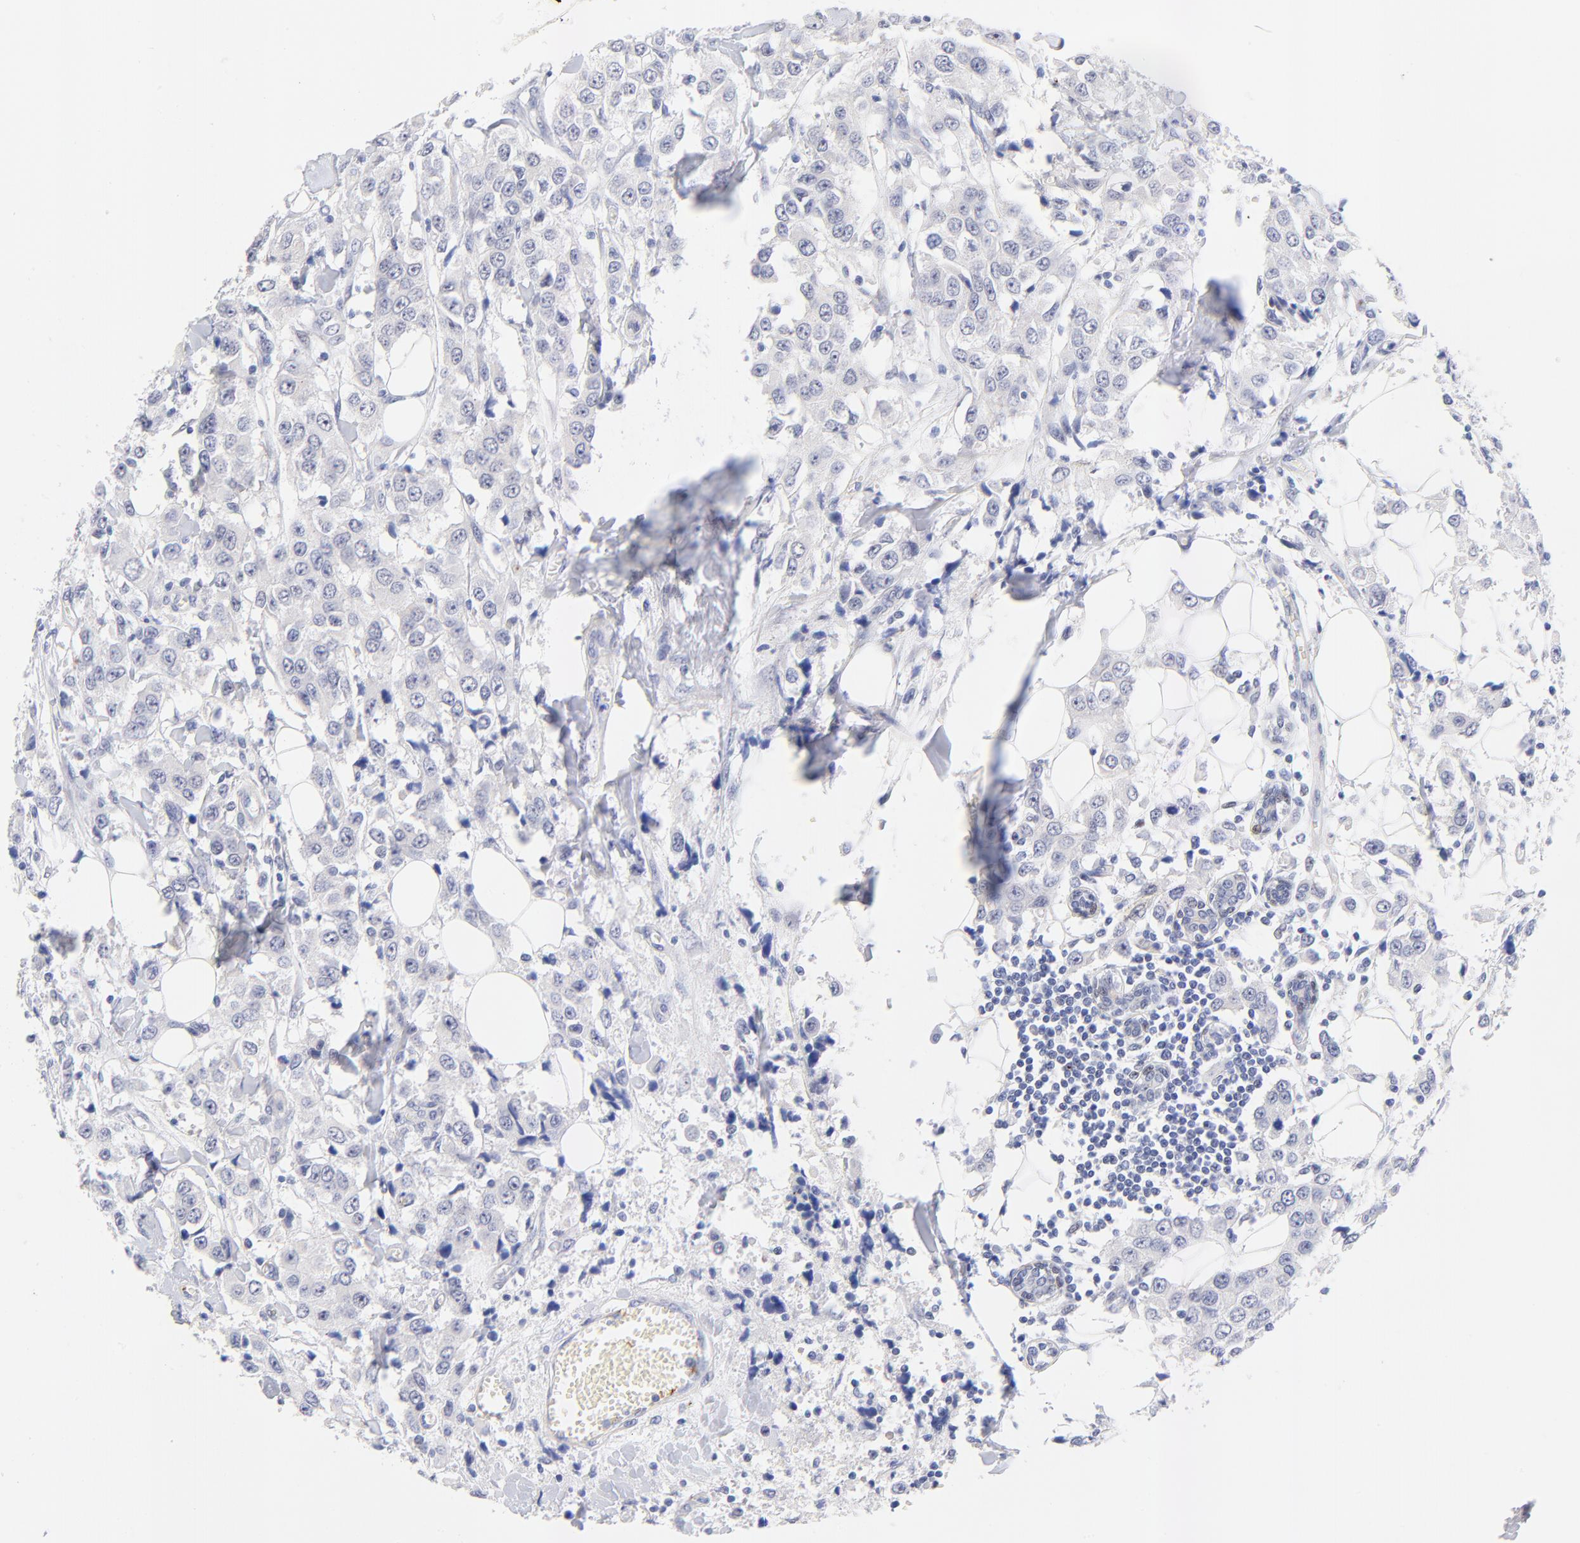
{"staining": {"intensity": "negative", "quantity": "none", "location": "none"}, "tissue": "breast cancer", "cell_type": "Tumor cells", "image_type": "cancer", "snomed": [{"axis": "morphology", "description": "Duct carcinoma"}, {"axis": "topography", "description": "Breast"}], "caption": "Breast cancer (infiltrating ductal carcinoma) stained for a protein using immunohistochemistry shows no positivity tumor cells.", "gene": "FAM117B", "patient": {"sex": "female", "age": 58}}